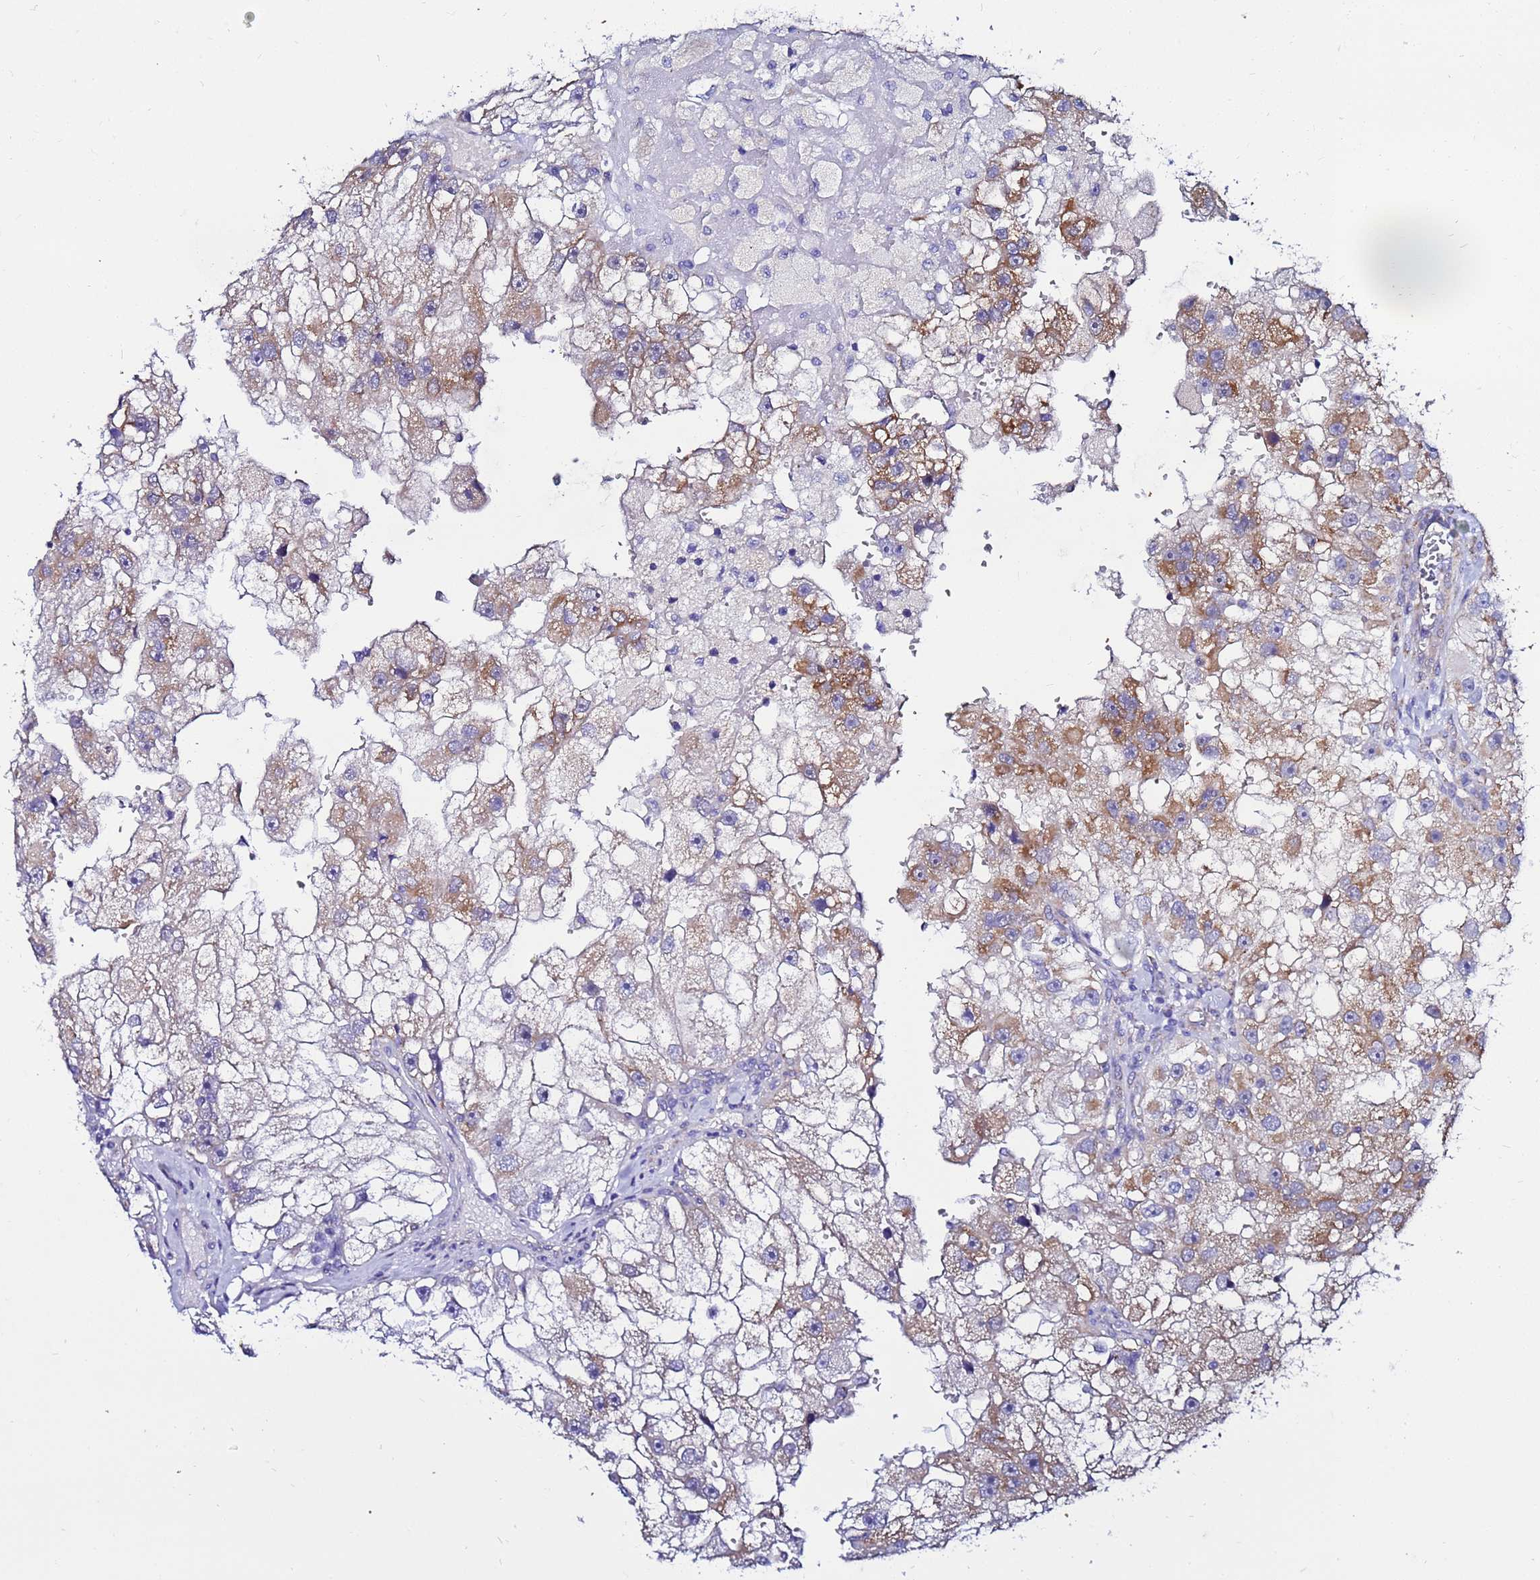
{"staining": {"intensity": "moderate", "quantity": "<25%", "location": "cytoplasmic/membranous"}, "tissue": "renal cancer", "cell_type": "Tumor cells", "image_type": "cancer", "snomed": [{"axis": "morphology", "description": "Adenocarcinoma, NOS"}, {"axis": "topography", "description": "Kidney"}], "caption": "Immunohistochemistry (IHC) image of human renal cancer stained for a protein (brown), which exhibits low levels of moderate cytoplasmic/membranous expression in about <25% of tumor cells.", "gene": "FAHD2A", "patient": {"sex": "male", "age": 63}}